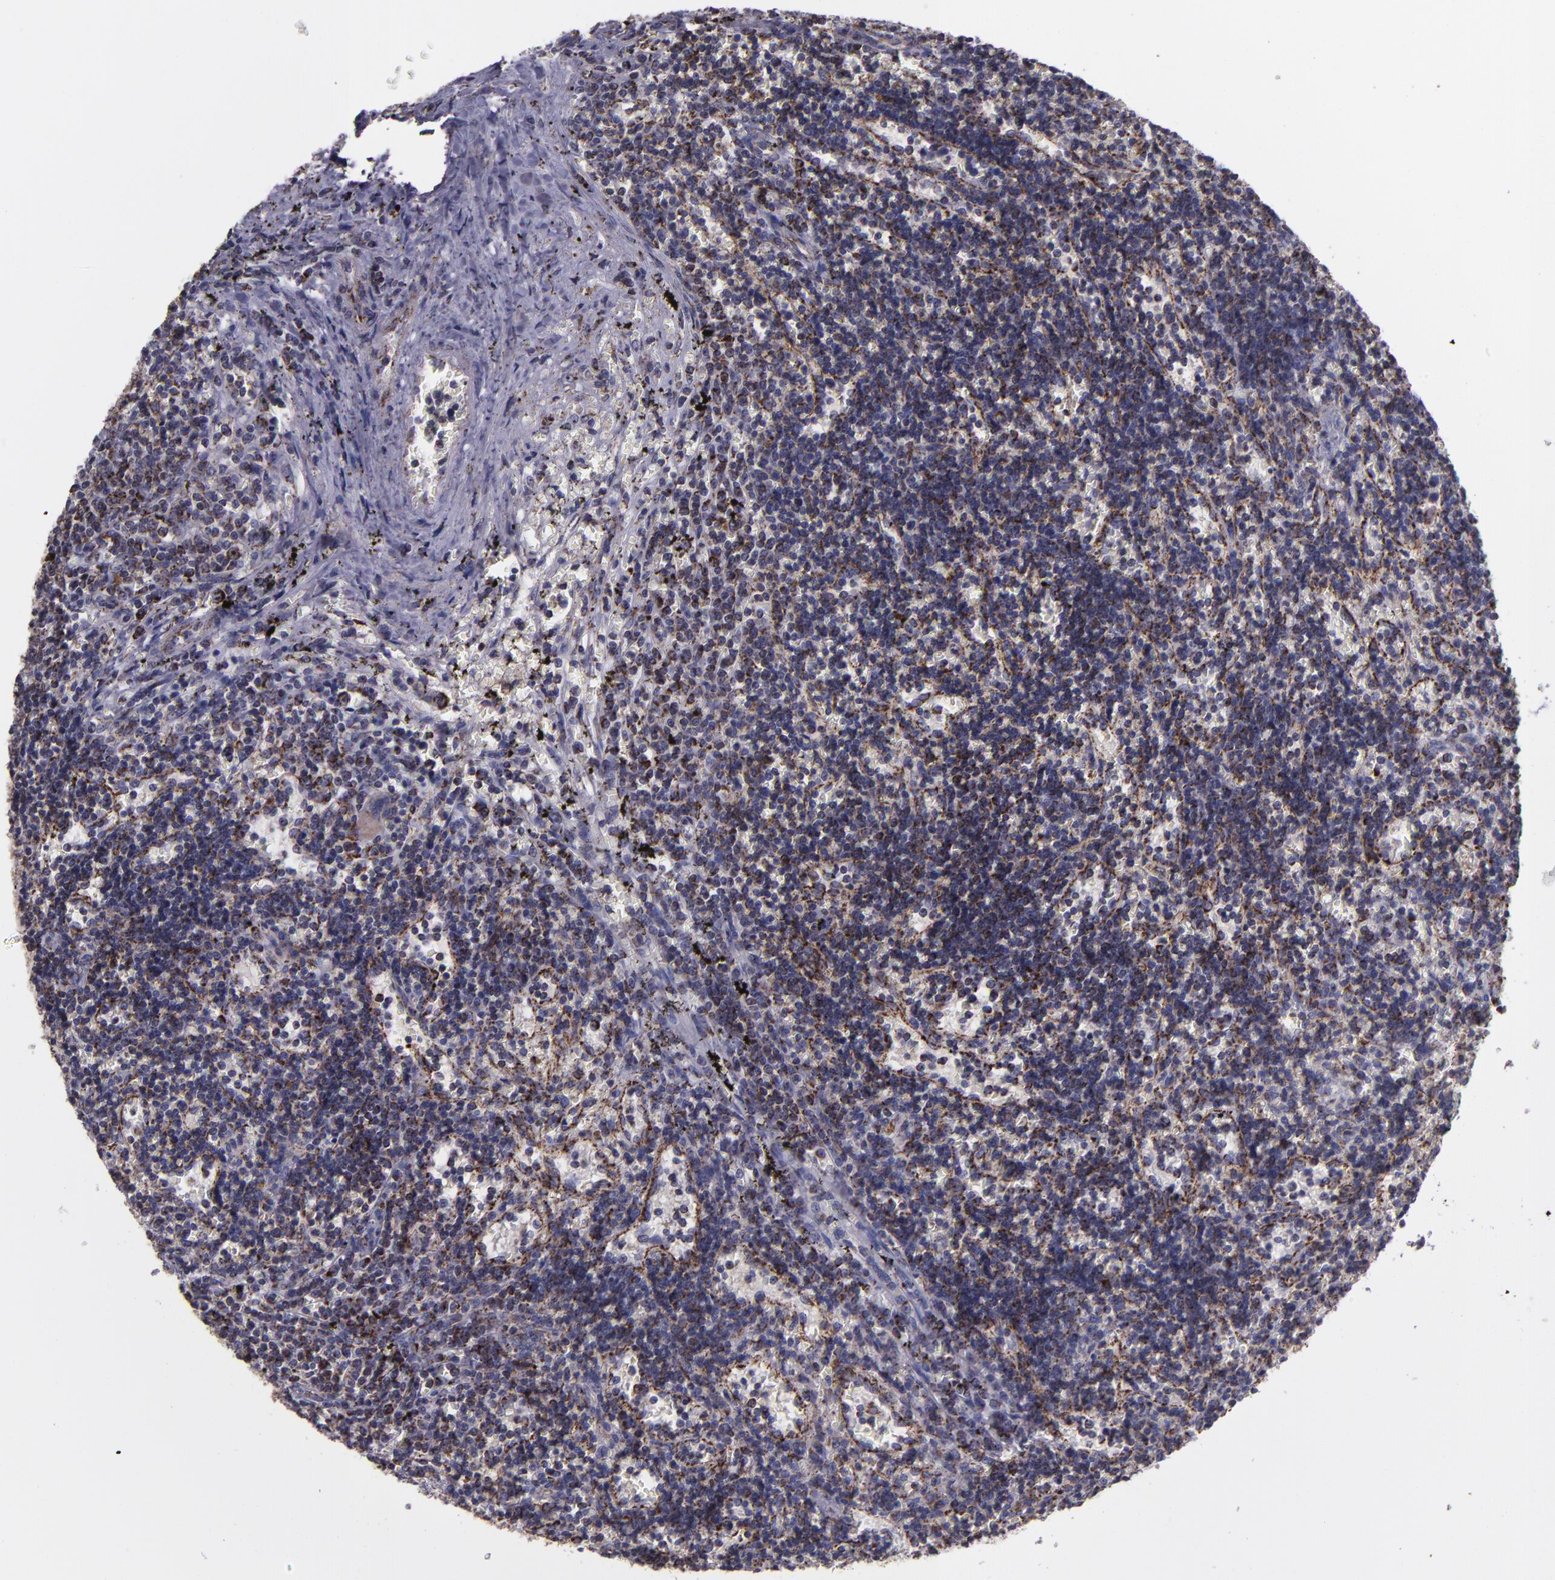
{"staining": {"intensity": "moderate", "quantity": "25%-75%", "location": "cytoplasmic/membranous"}, "tissue": "lymphoma", "cell_type": "Tumor cells", "image_type": "cancer", "snomed": [{"axis": "morphology", "description": "Malignant lymphoma, non-Hodgkin's type, Low grade"}, {"axis": "topography", "description": "Spleen"}], "caption": "Immunohistochemistry (IHC) of human lymphoma exhibits medium levels of moderate cytoplasmic/membranous expression in about 25%-75% of tumor cells.", "gene": "LONP1", "patient": {"sex": "male", "age": 60}}